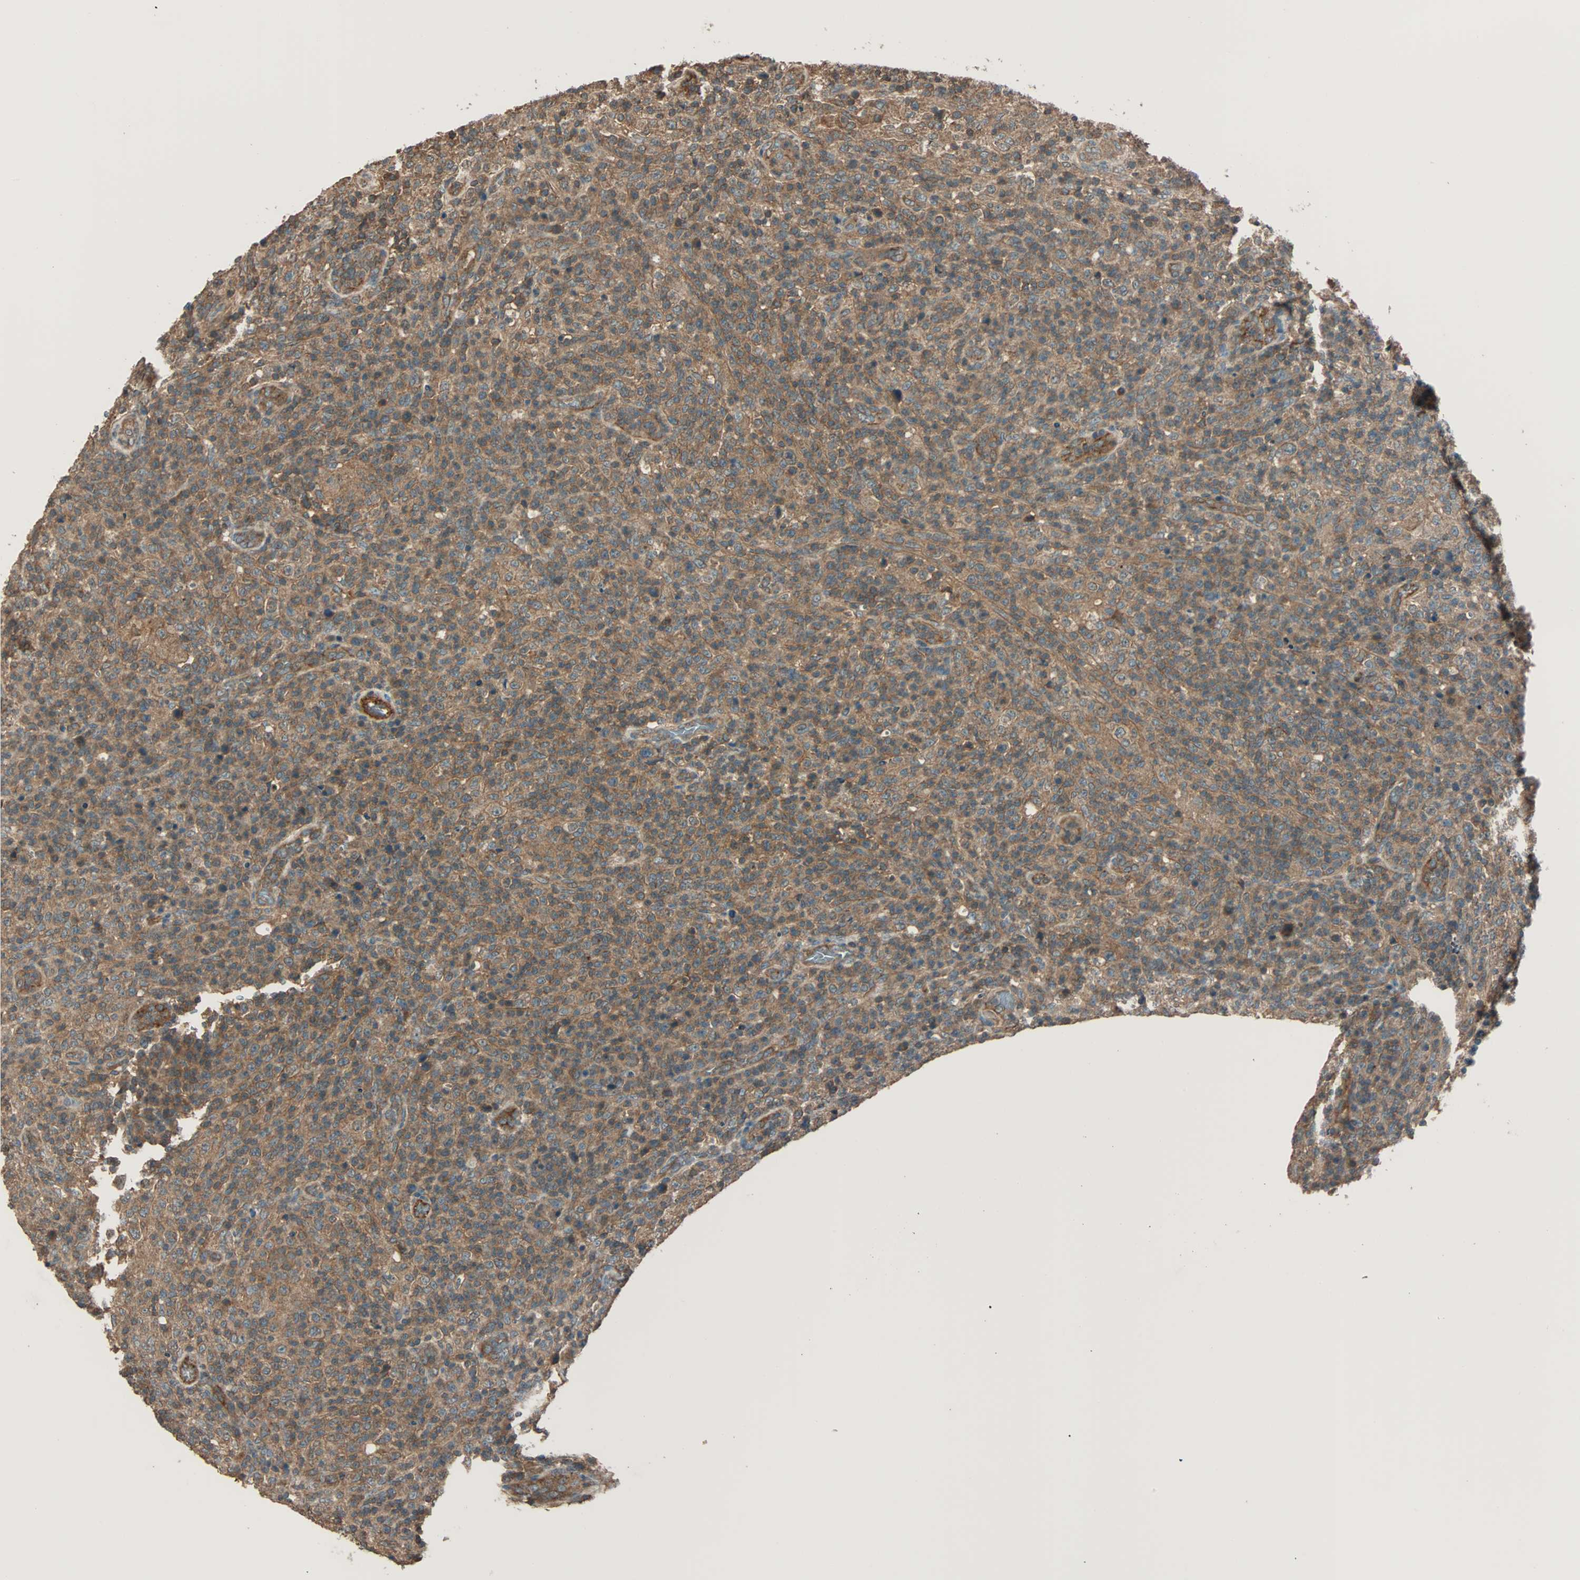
{"staining": {"intensity": "moderate", "quantity": ">75%", "location": "cytoplasmic/membranous"}, "tissue": "lymphoma", "cell_type": "Tumor cells", "image_type": "cancer", "snomed": [{"axis": "morphology", "description": "Malignant lymphoma, non-Hodgkin's type, High grade"}, {"axis": "topography", "description": "Lymph node"}], "caption": "DAB (3,3'-diaminobenzidine) immunohistochemical staining of lymphoma reveals moderate cytoplasmic/membranous protein staining in approximately >75% of tumor cells.", "gene": "MAP3K21", "patient": {"sex": "female", "age": 76}}